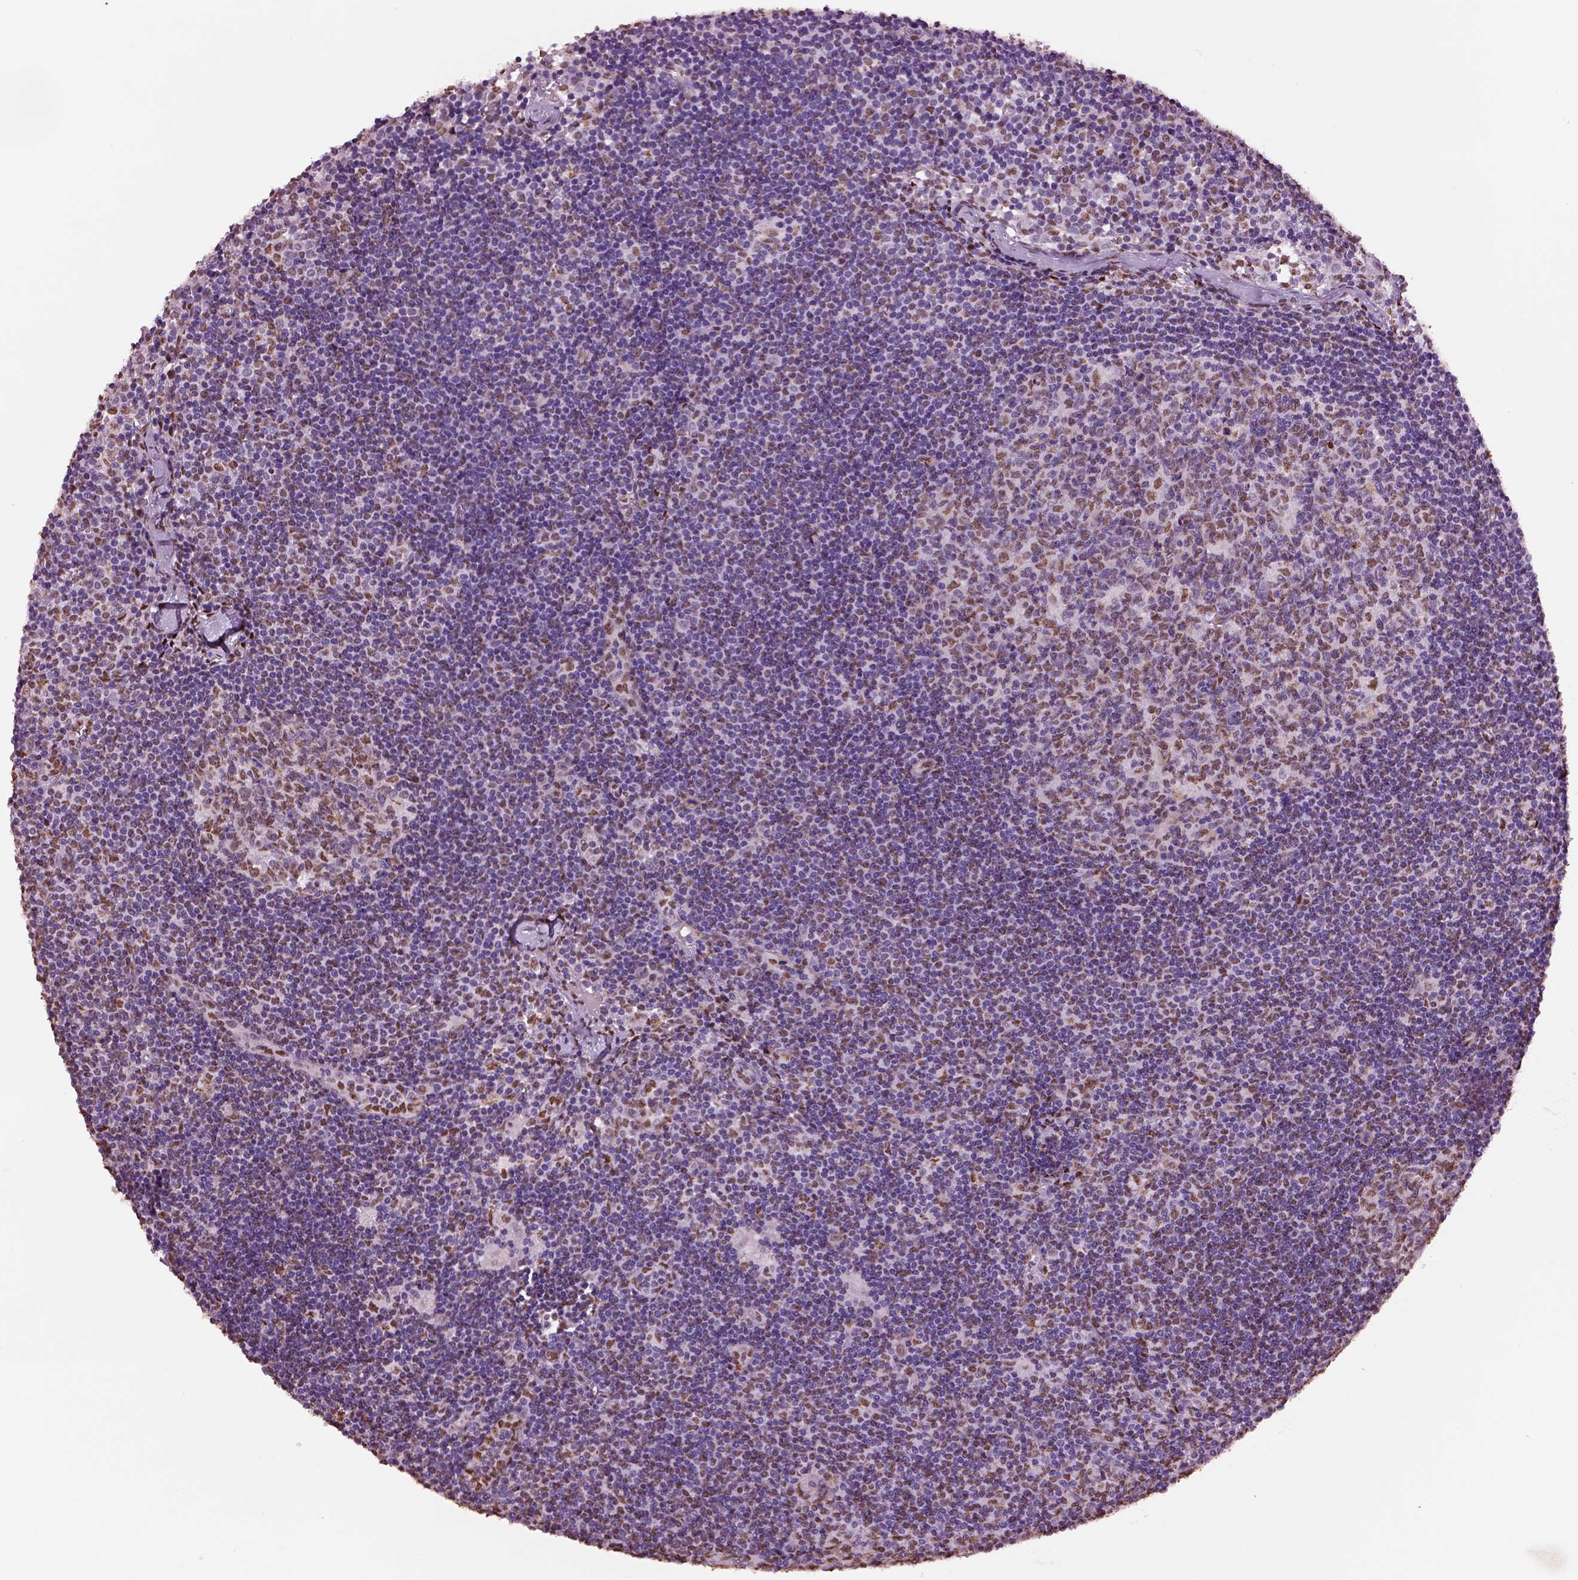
{"staining": {"intensity": "moderate", "quantity": "25%-75%", "location": "nuclear"}, "tissue": "lymph node", "cell_type": "Germinal center cells", "image_type": "normal", "snomed": [{"axis": "morphology", "description": "Normal tissue, NOS"}, {"axis": "topography", "description": "Lymph node"}], "caption": "Lymph node stained with IHC shows moderate nuclear expression in approximately 25%-75% of germinal center cells.", "gene": "DDX3X", "patient": {"sex": "female", "age": 52}}